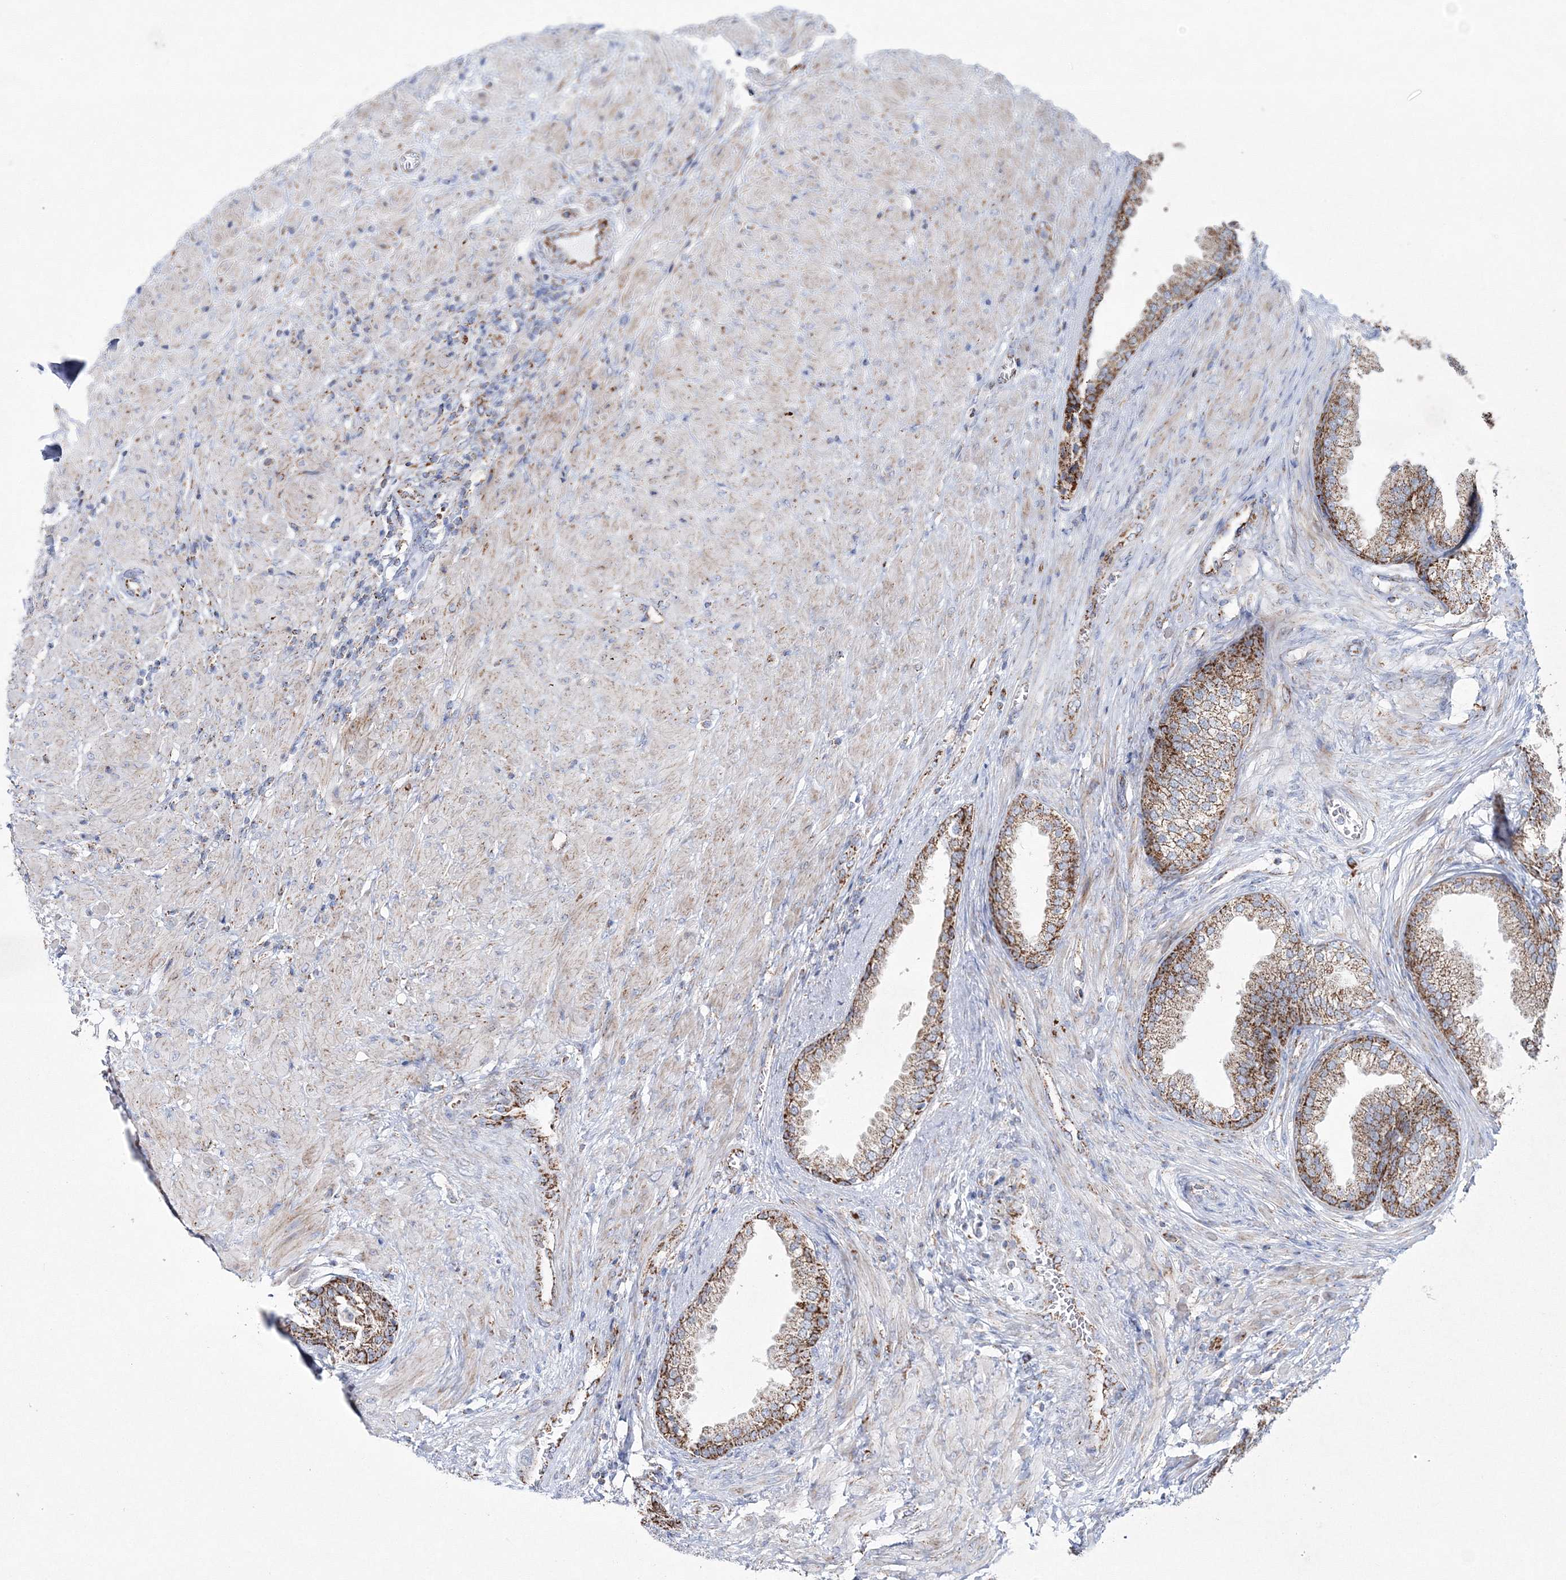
{"staining": {"intensity": "strong", "quantity": "25%-75%", "location": "cytoplasmic/membranous"}, "tissue": "prostate", "cell_type": "Glandular cells", "image_type": "normal", "snomed": [{"axis": "morphology", "description": "Normal tissue, NOS"}, {"axis": "topography", "description": "Prostate"}], "caption": "The immunohistochemical stain shows strong cytoplasmic/membranous staining in glandular cells of normal prostate.", "gene": "HIBCH", "patient": {"sex": "male", "age": 76}}